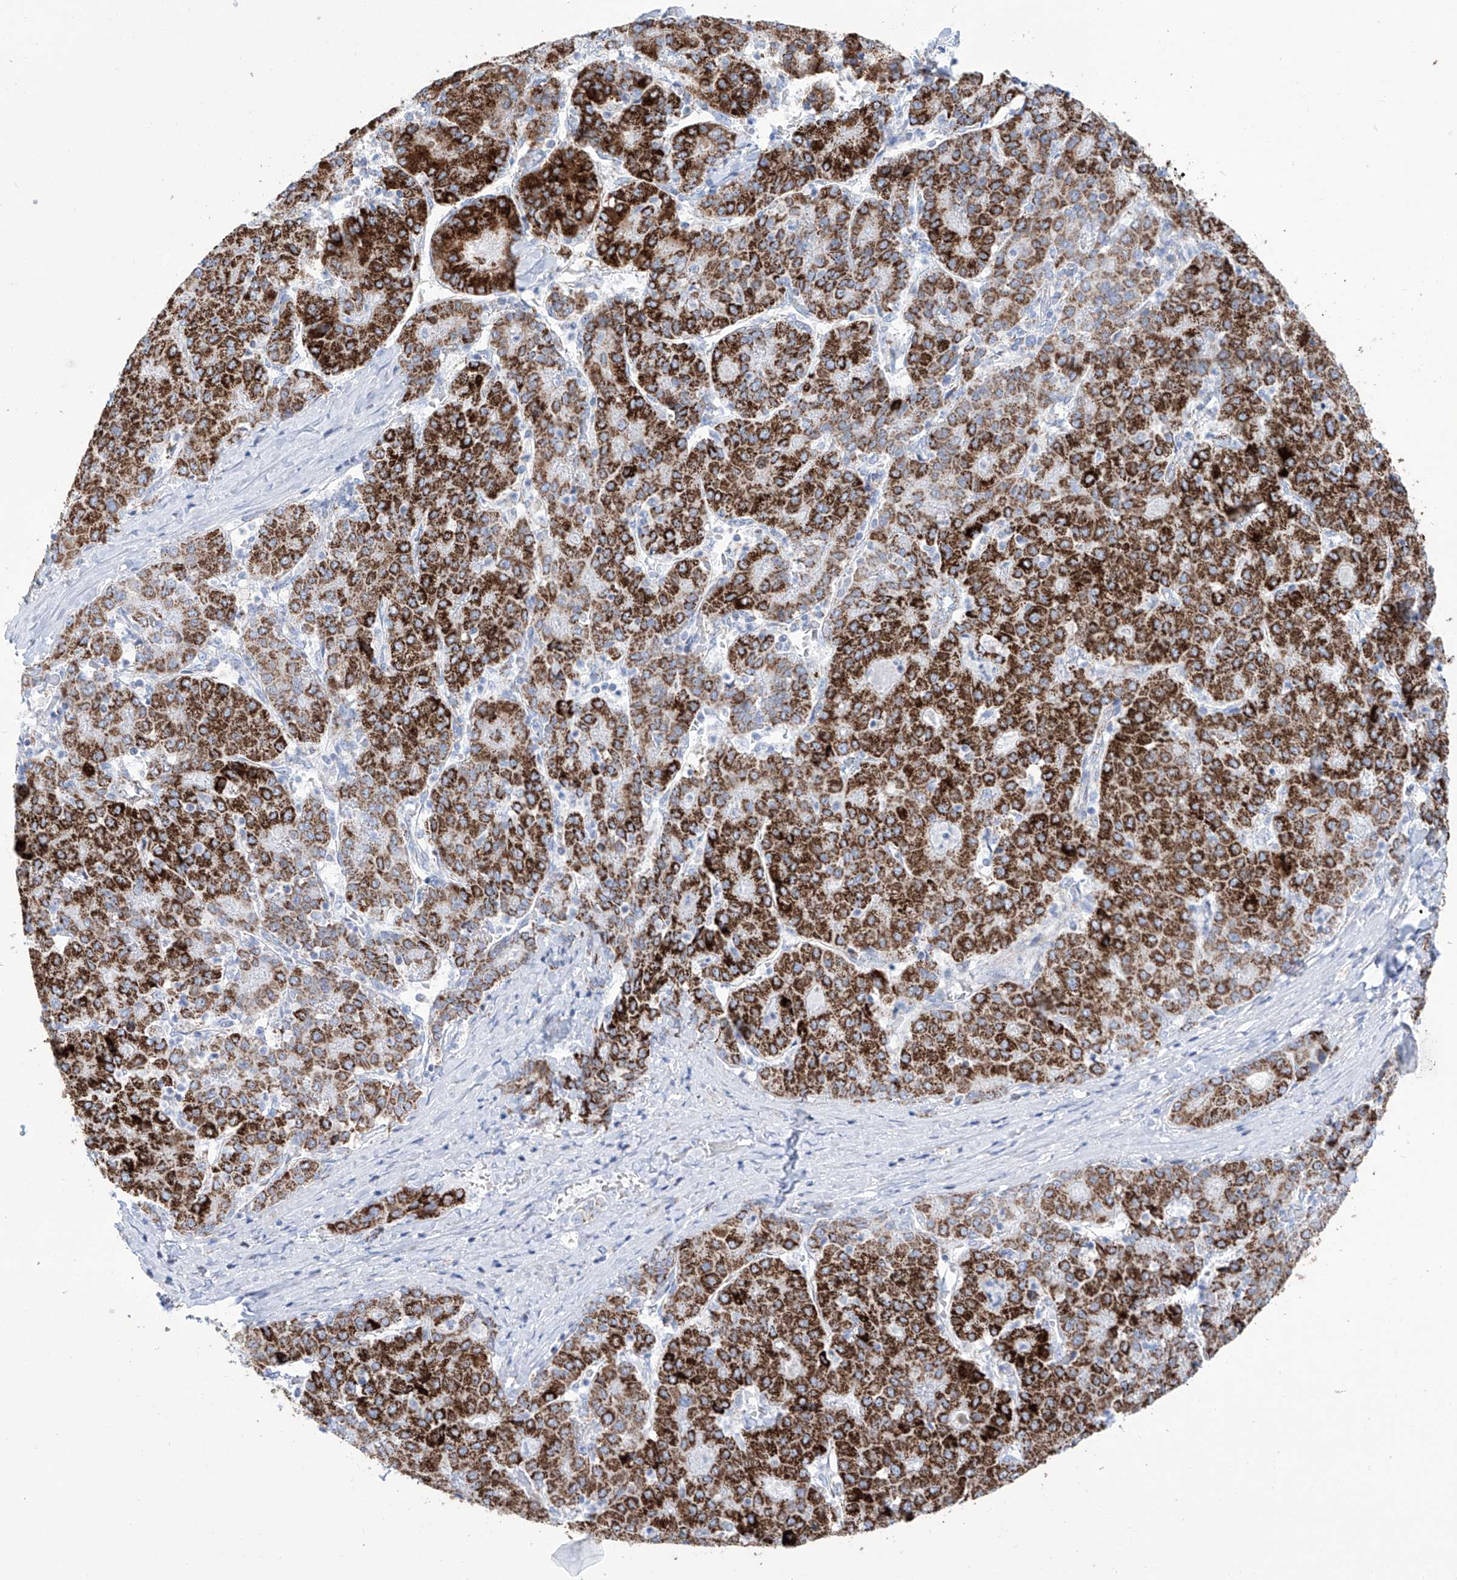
{"staining": {"intensity": "strong", "quantity": ">75%", "location": "cytoplasmic/membranous"}, "tissue": "liver cancer", "cell_type": "Tumor cells", "image_type": "cancer", "snomed": [{"axis": "morphology", "description": "Carcinoma, Hepatocellular, NOS"}, {"axis": "topography", "description": "Liver"}], "caption": "Human hepatocellular carcinoma (liver) stained with a brown dye reveals strong cytoplasmic/membranous positive positivity in approximately >75% of tumor cells.", "gene": "ALDH6A1", "patient": {"sex": "male", "age": 65}}